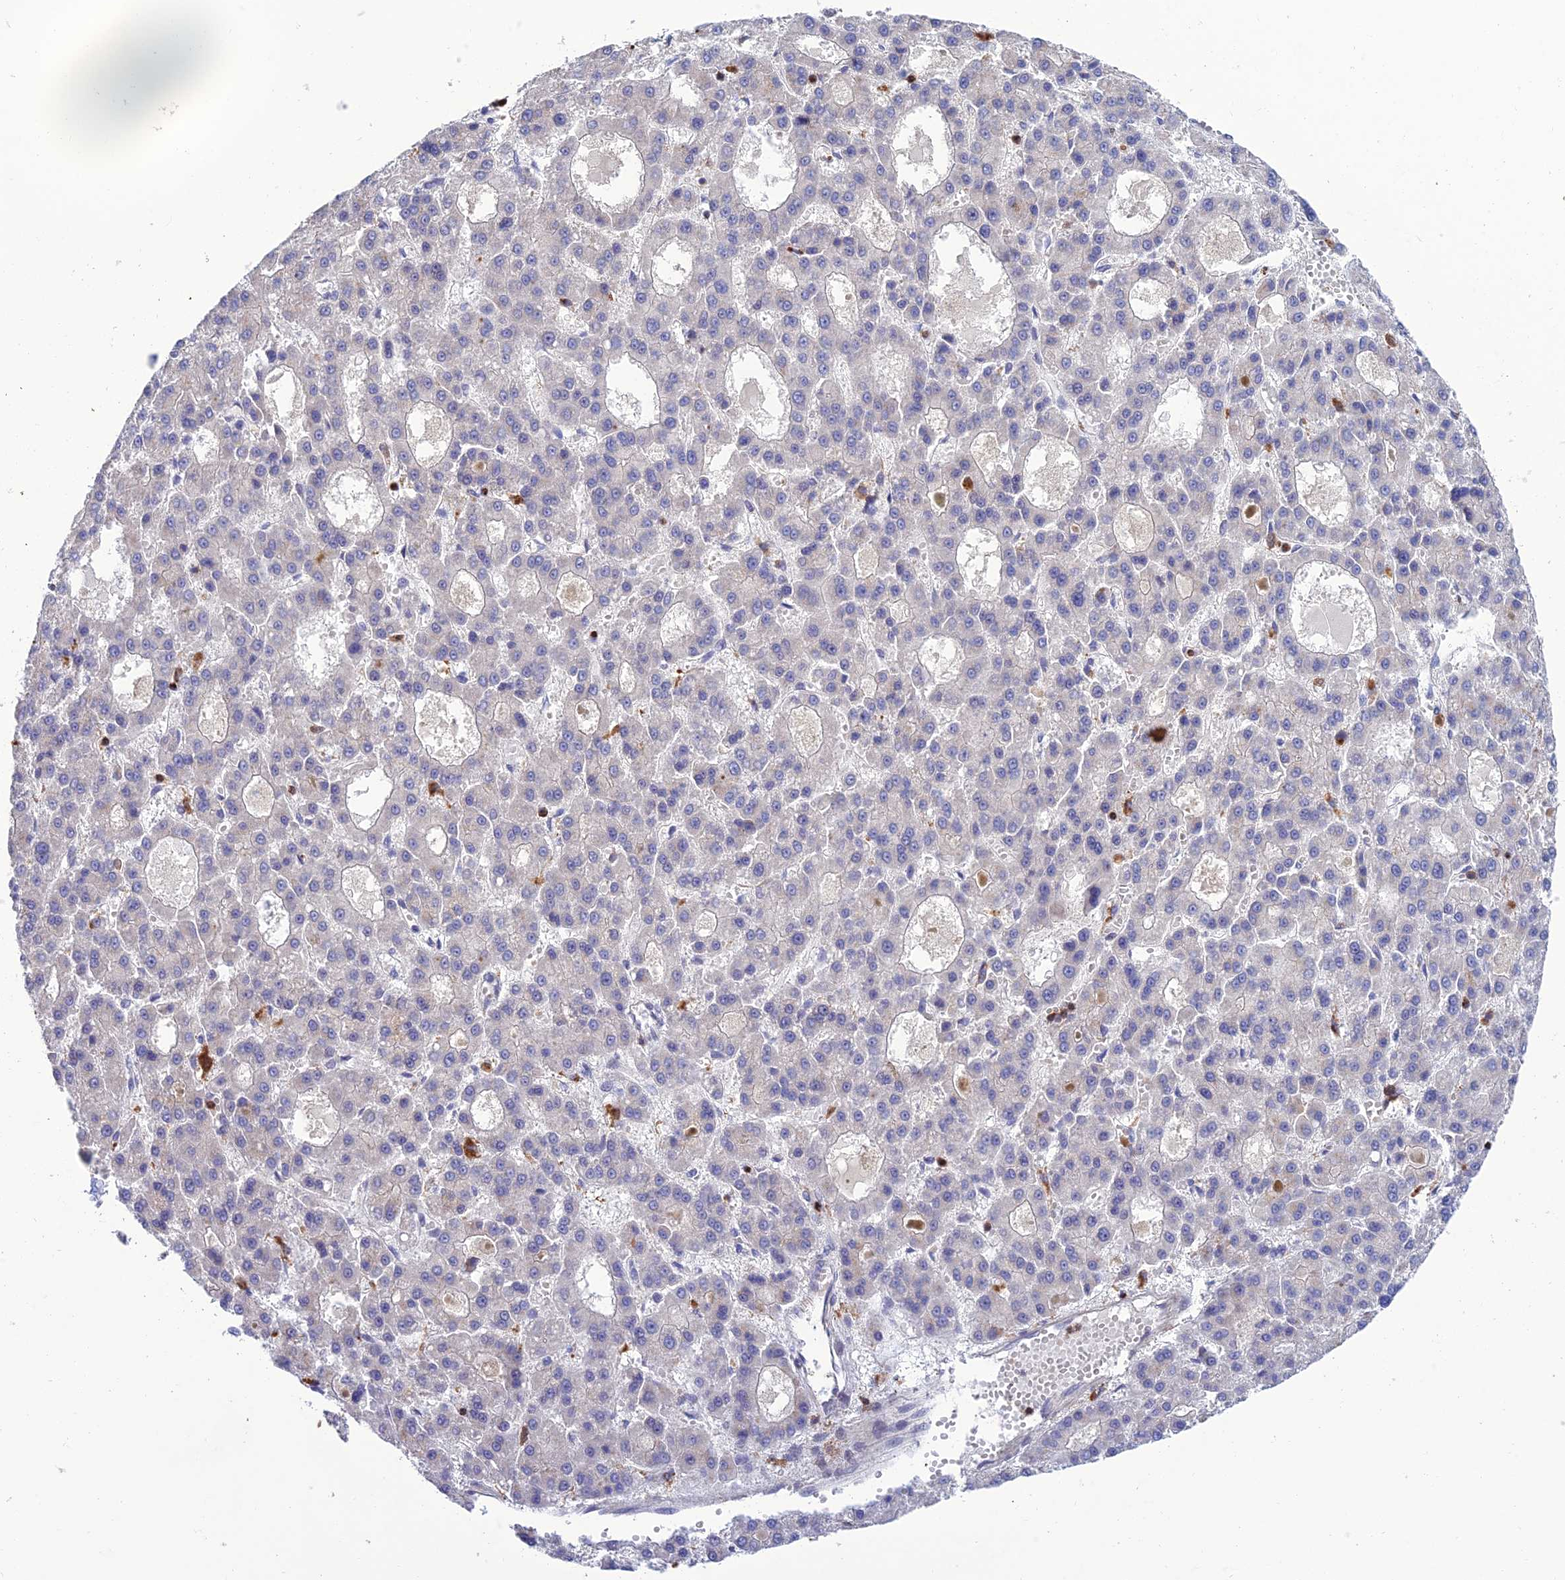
{"staining": {"intensity": "negative", "quantity": "none", "location": "none"}, "tissue": "liver cancer", "cell_type": "Tumor cells", "image_type": "cancer", "snomed": [{"axis": "morphology", "description": "Carcinoma, Hepatocellular, NOS"}, {"axis": "topography", "description": "Liver"}], "caption": "Tumor cells show no significant positivity in hepatocellular carcinoma (liver).", "gene": "FAM76A", "patient": {"sex": "male", "age": 70}}